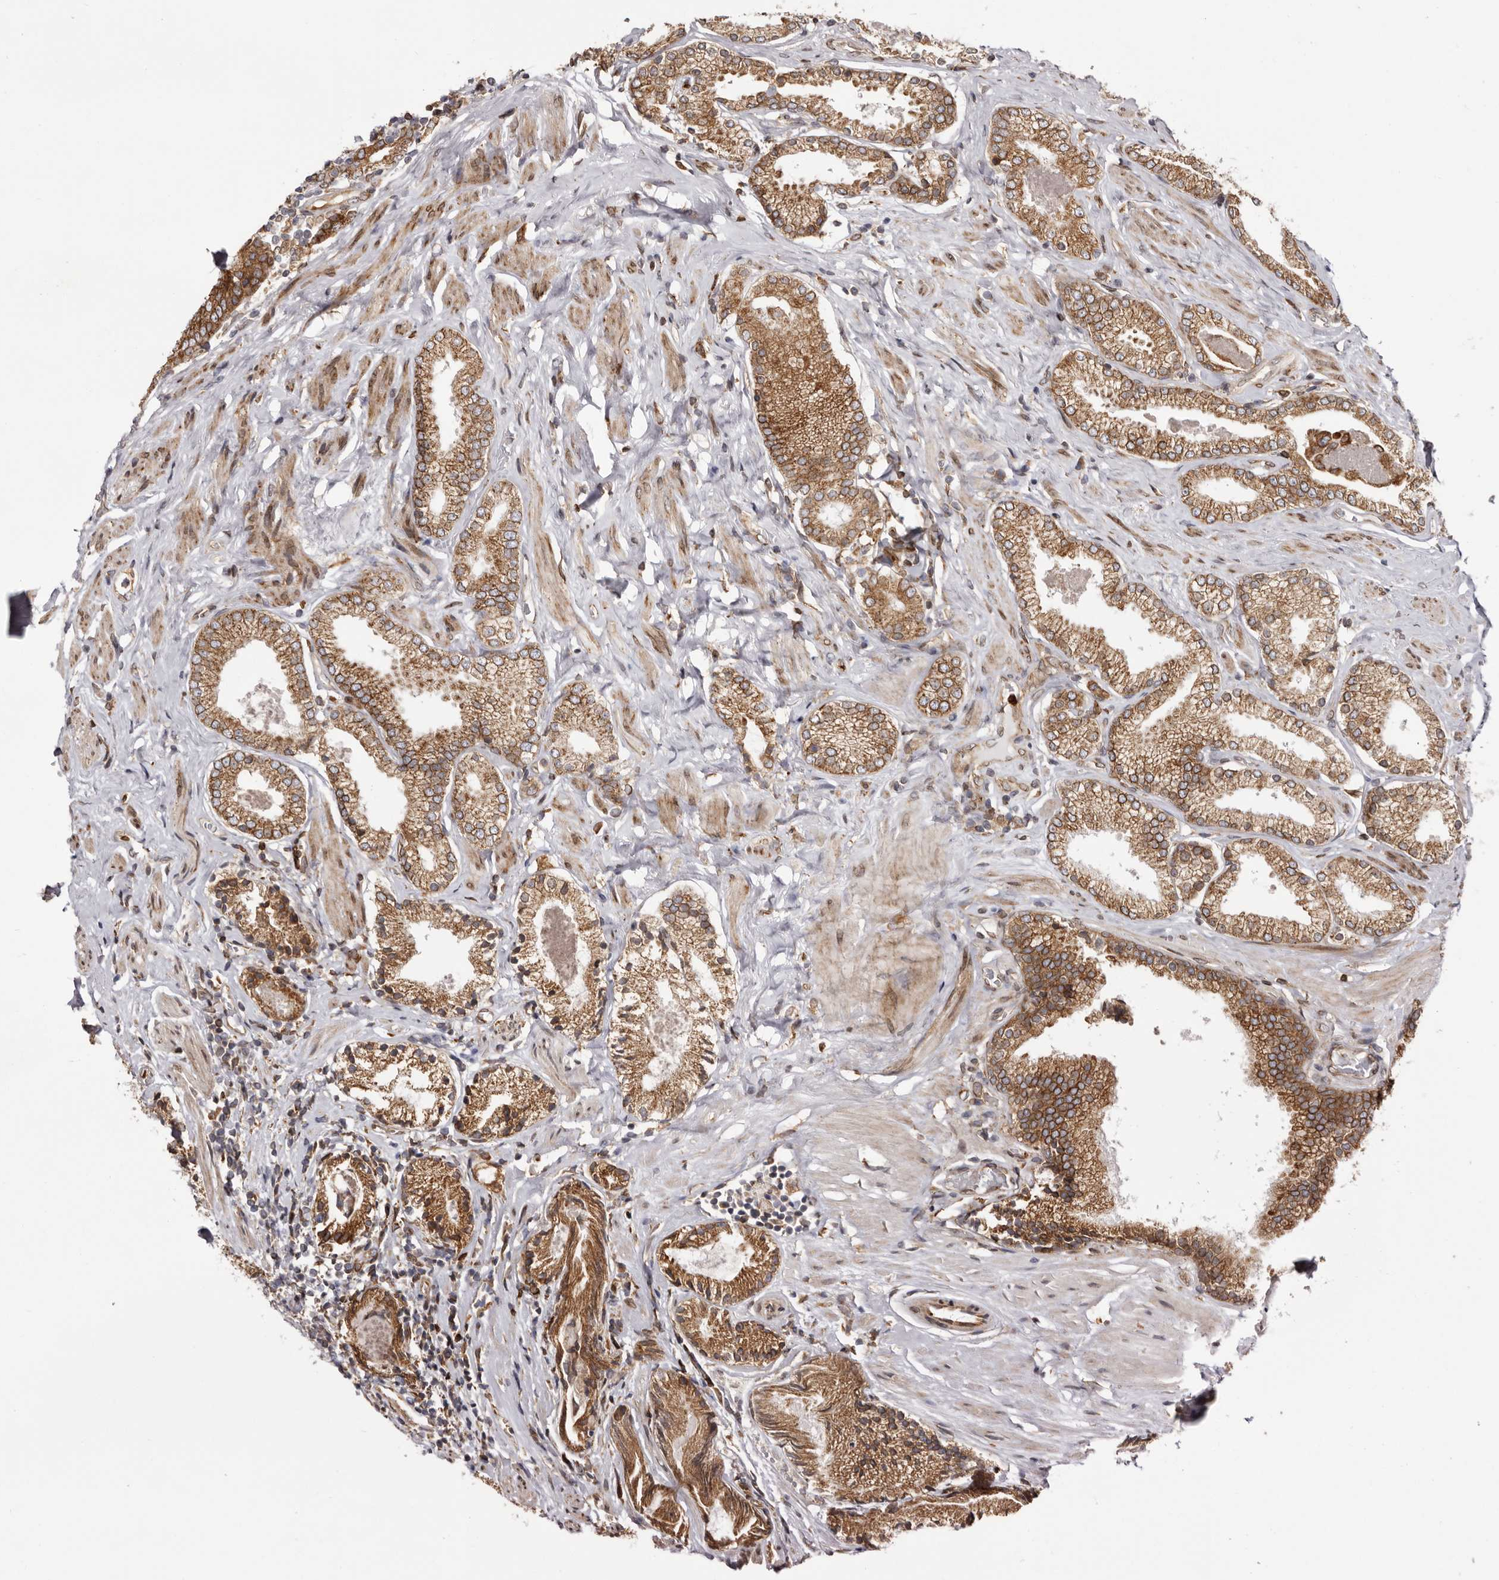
{"staining": {"intensity": "moderate", "quantity": ">75%", "location": "cytoplasmic/membranous"}, "tissue": "prostate cancer", "cell_type": "Tumor cells", "image_type": "cancer", "snomed": [{"axis": "morphology", "description": "Adenocarcinoma, Low grade"}, {"axis": "topography", "description": "Prostate"}], "caption": "The micrograph exhibits immunohistochemical staining of prostate cancer (adenocarcinoma (low-grade)). There is moderate cytoplasmic/membranous positivity is present in approximately >75% of tumor cells.", "gene": "C4orf3", "patient": {"sex": "male", "age": 71}}